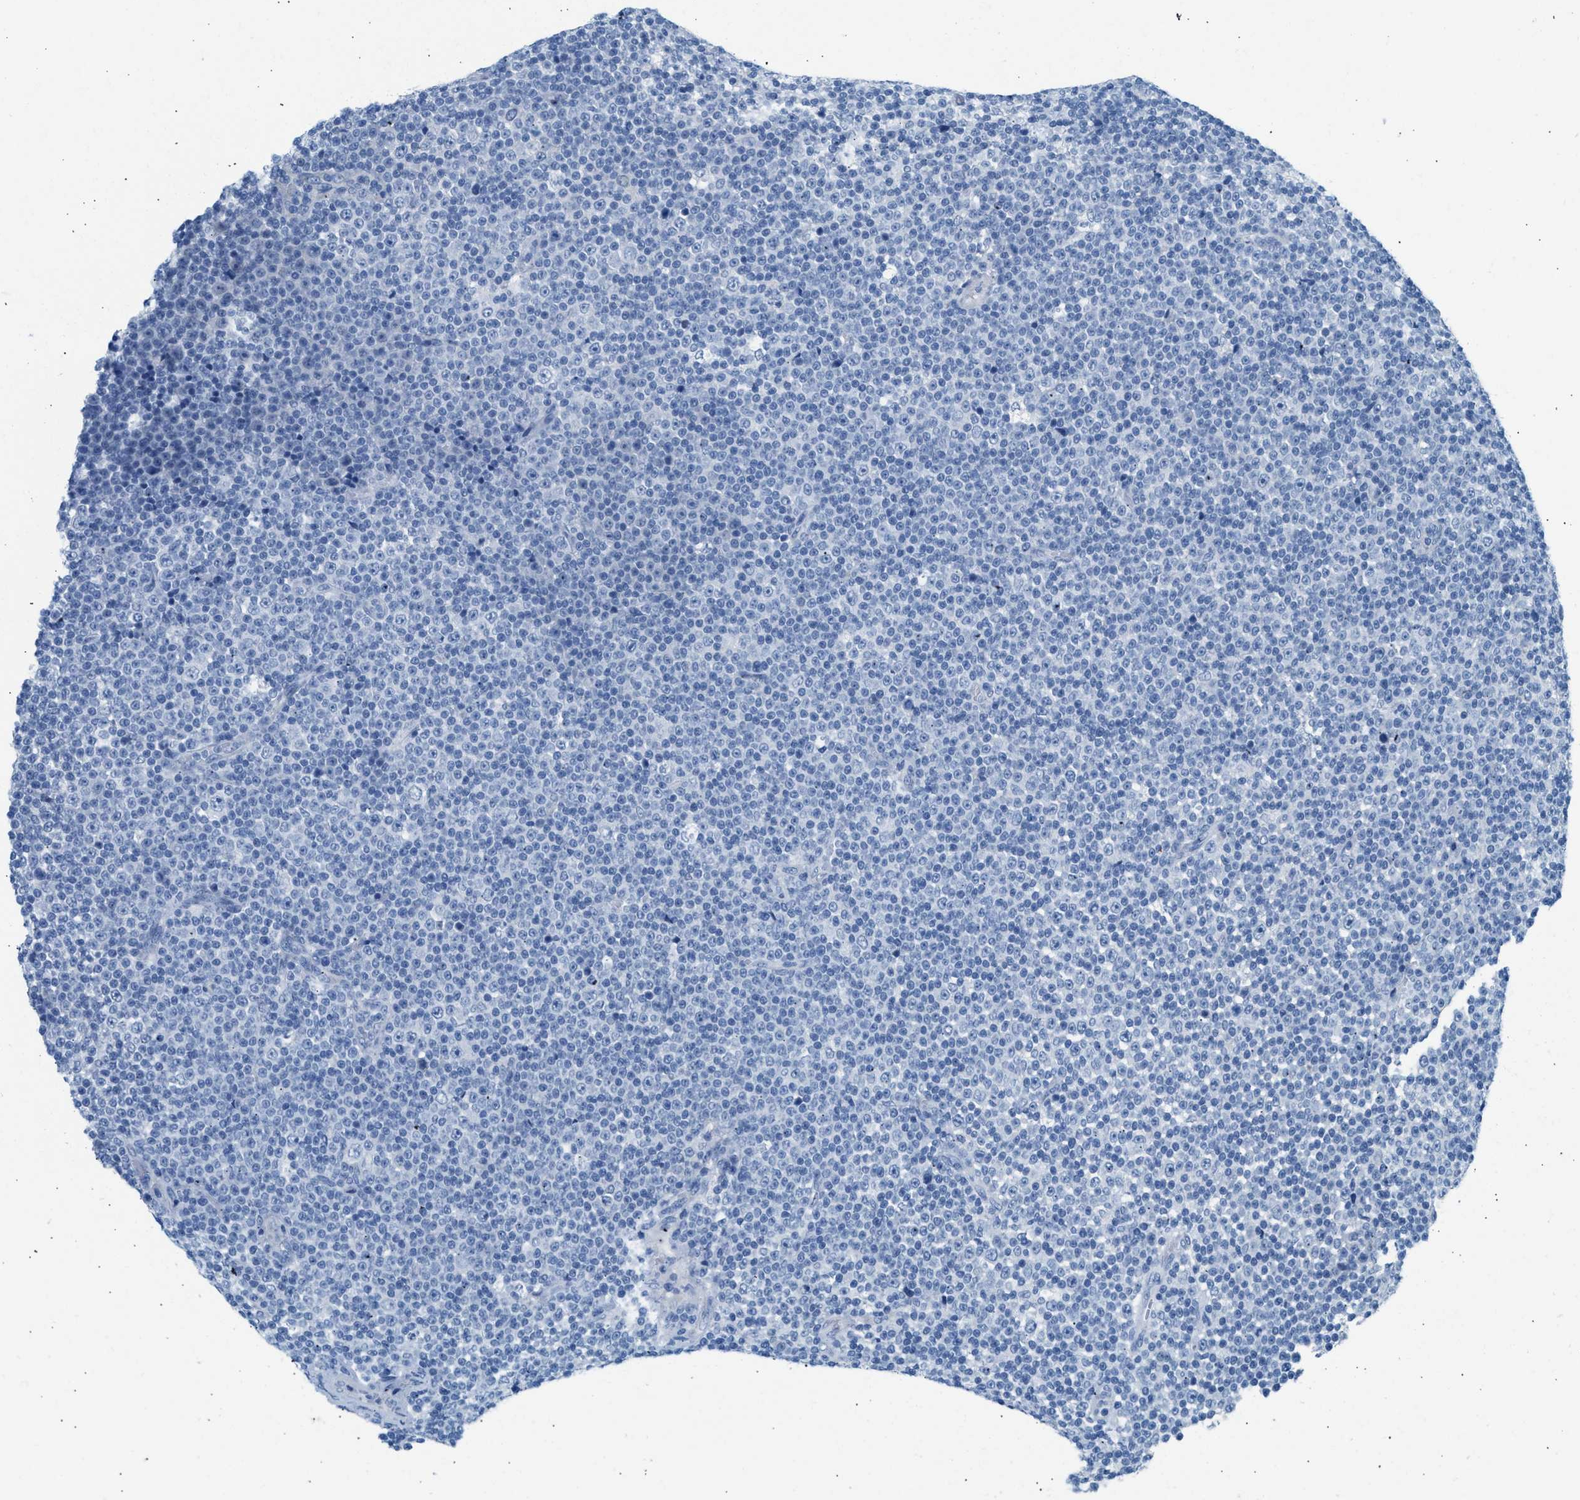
{"staining": {"intensity": "negative", "quantity": "none", "location": "none"}, "tissue": "lymphoma", "cell_type": "Tumor cells", "image_type": "cancer", "snomed": [{"axis": "morphology", "description": "Malignant lymphoma, non-Hodgkin's type, Low grade"}, {"axis": "topography", "description": "Lymph node"}], "caption": "Immunohistochemistry (IHC) image of human malignant lymphoma, non-Hodgkin's type (low-grade) stained for a protein (brown), which exhibits no expression in tumor cells. (DAB (3,3'-diaminobenzidine) immunohistochemistry (IHC), high magnification).", "gene": "SPAM1", "patient": {"sex": "female", "age": 67}}